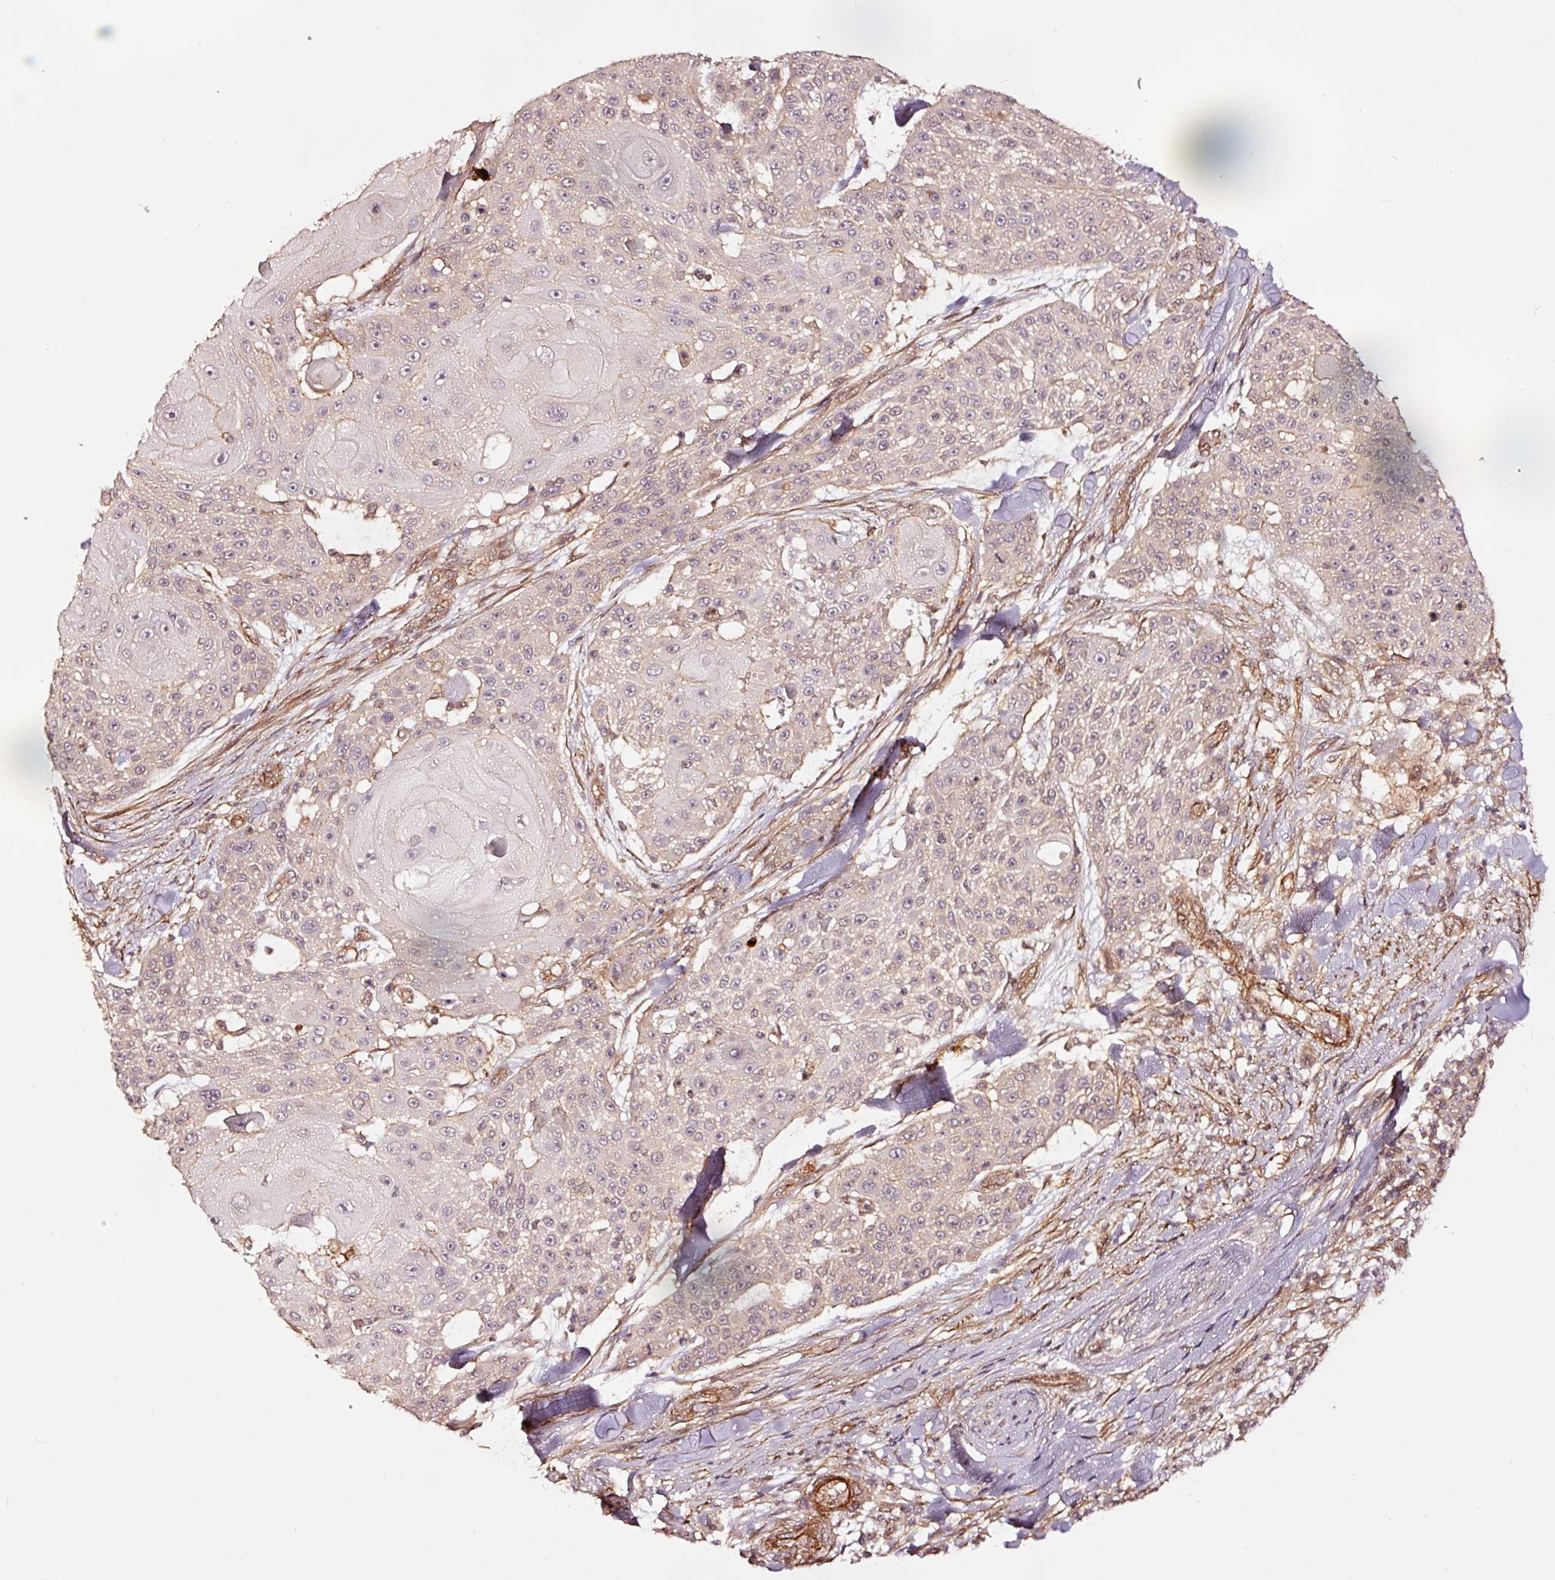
{"staining": {"intensity": "weak", "quantity": "25%-75%", "location": "cytoplasmic/membranous"}, "tissue": "skin cancer", "cell_type": "Tumor cells", "image_type": "cancer", "snomed": [{"axis": "morphology", "description": "Squamous cell carcinoma, NOS"}, {"axis": "topography", "description": "Skin"}], "caption": "Skin cancer (squamous cell carcinoma) tissue displays weak cytoplasmic/membranous staining in about 25%-75% of tumor cells, visualized by immunohistochemistry.", "gene": "TPM1", "patient": {"sex": "female", "age": 86}}